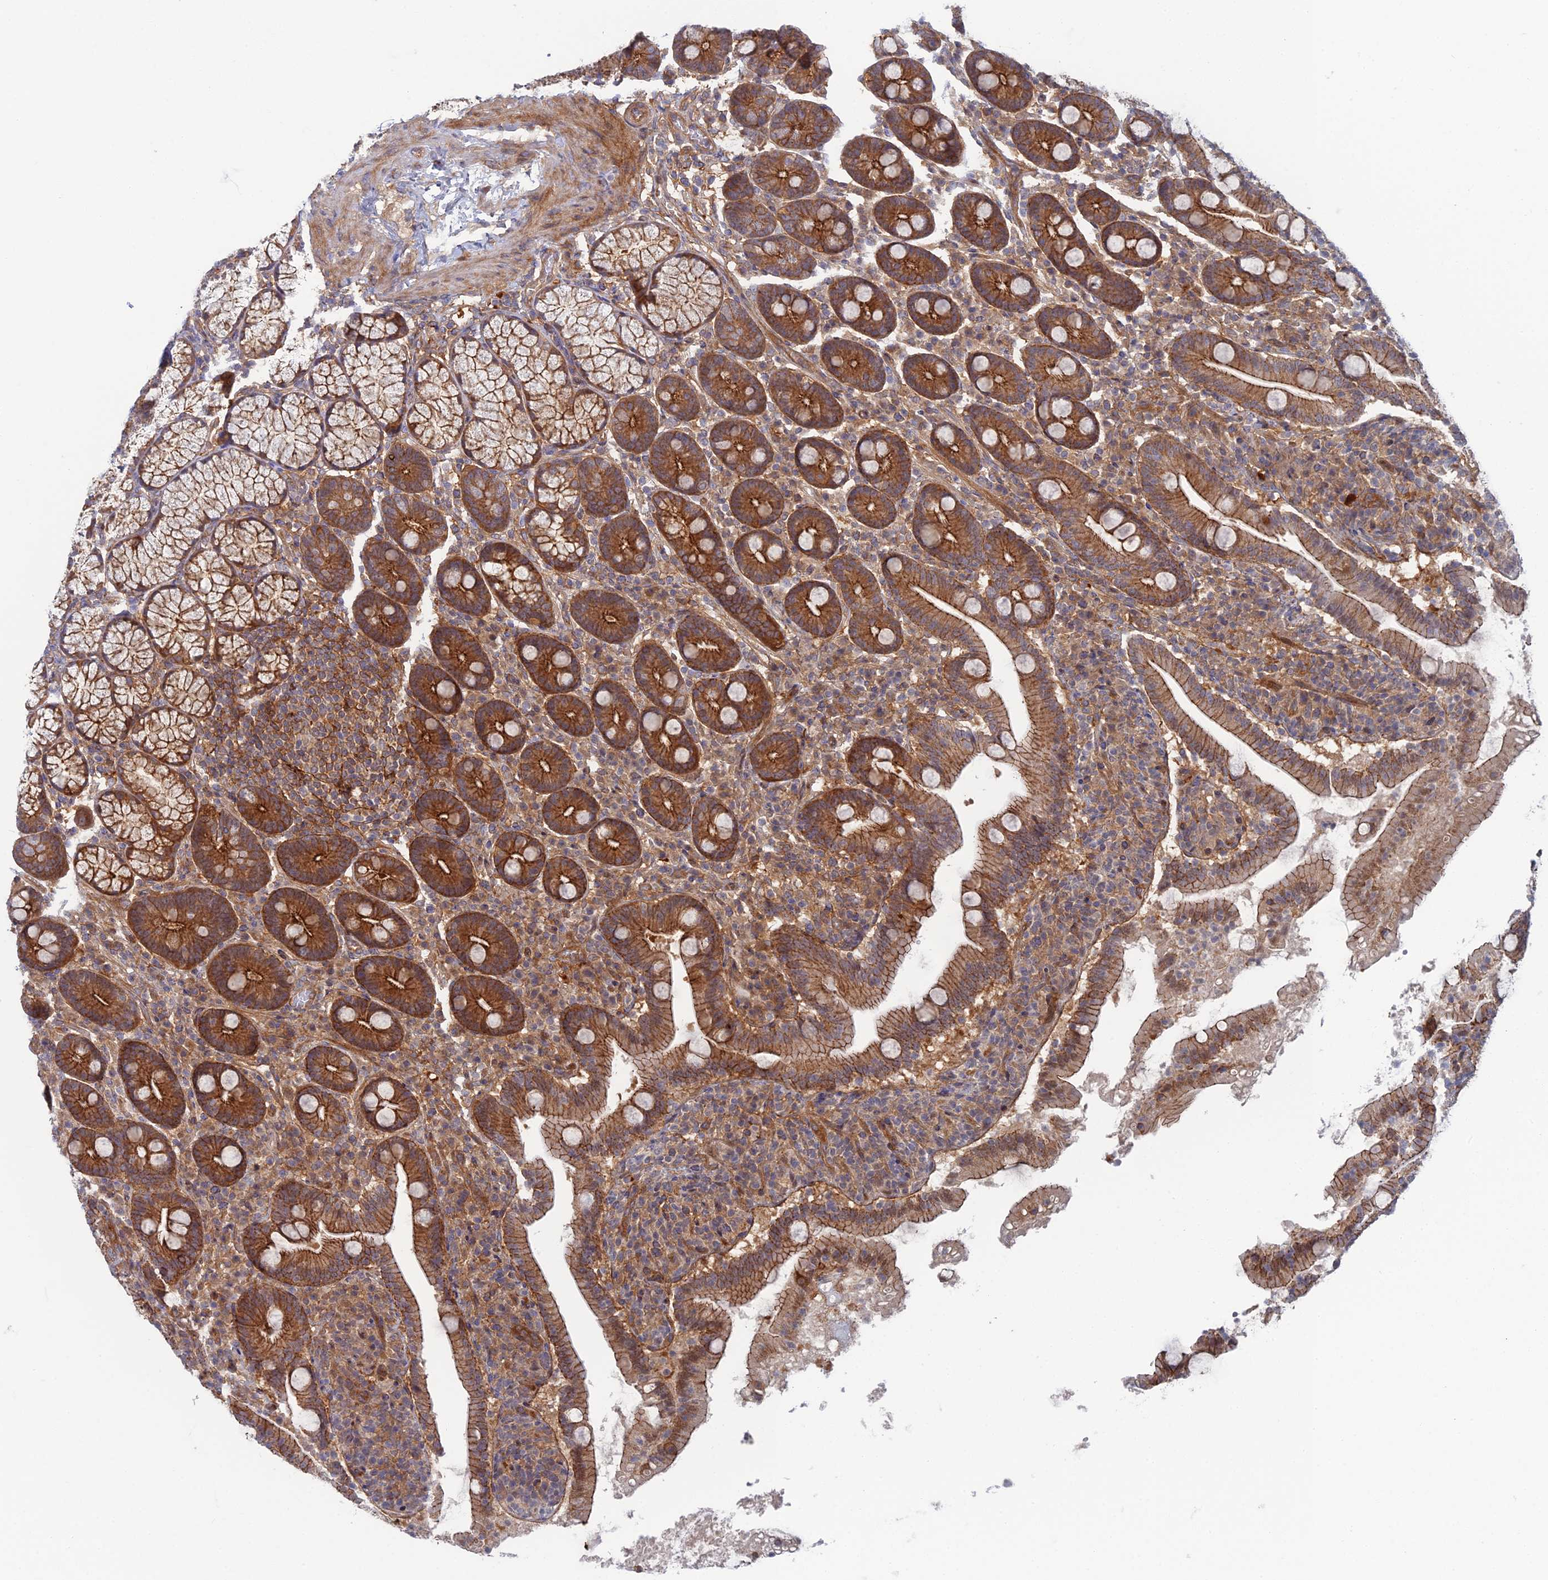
{"staining": {"intensity": "strong", "quantity": ">75%", "location": "cytoplasmic/membranous"}, "tissue": "duodenum", "cell_type": "Glandular cells", "image_type": "normal", "snomed": [{"axis": "morphology", "description": "Normal tissue, NOS"}, {"axis": "topography", "description": "Duodenum"}], "caption": "A high amount of strong cytoplasmic/membranous staining is appreciated in approximately >75% of glandular cells in benign duodenum. The staining was performed using DAB to visualize the protein expression in brown, while the nuclei were stained in blue with hematoxylin (Magnification: 20x).", "gene": "ABHD1", "patient": {"sex": "male", "age": 35}}